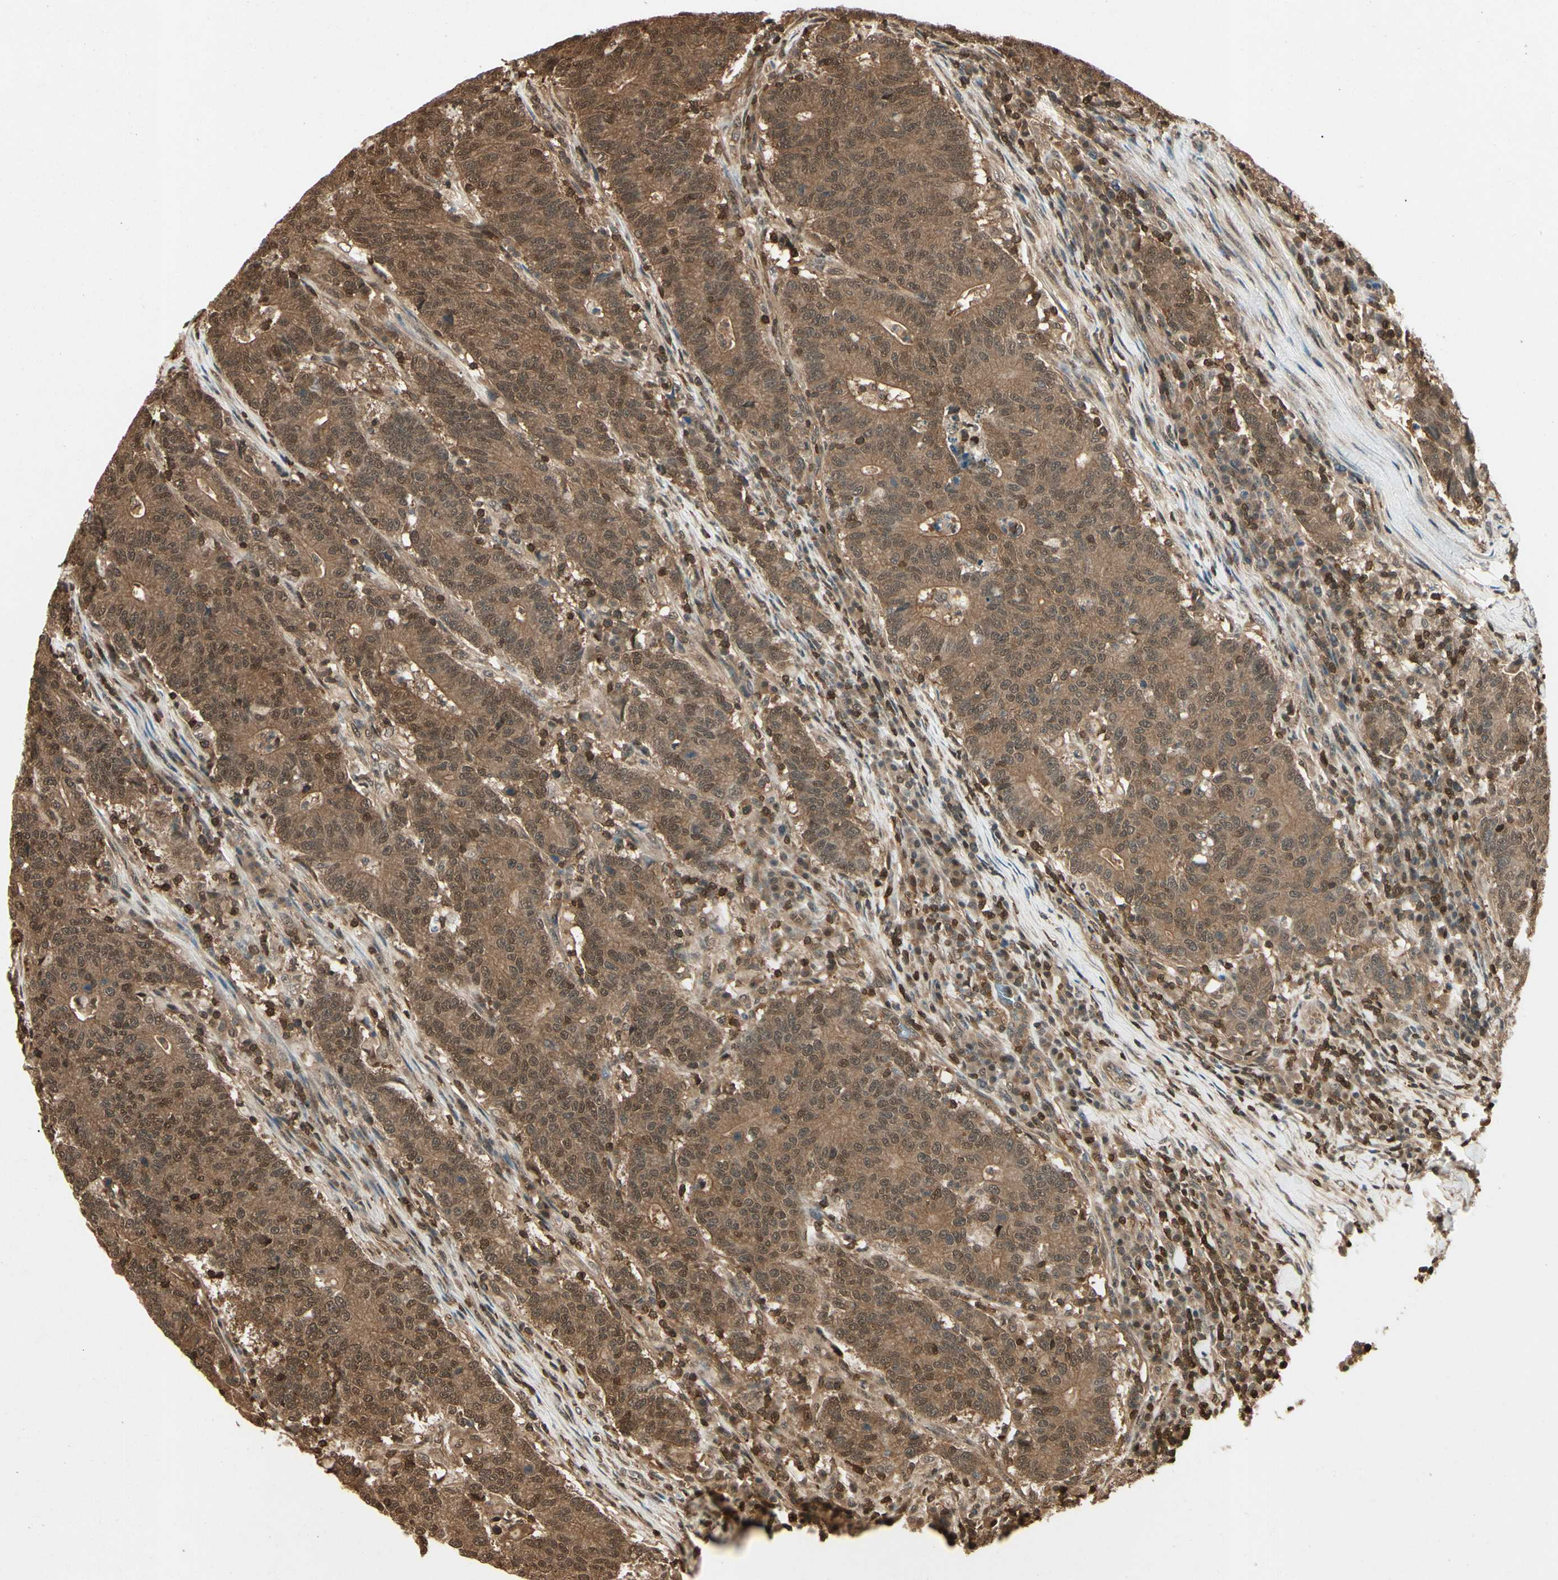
{"staining": {"intensity": "moderate", "quantity": ">75%", "location": "cytoplasmic/membranous,nuclear"}, "tissue": "colorectal cancer", "cell_type": "Tumor cells", "image_type": "cancer", "snomed": [{"axis": "morphology", "description": "Normal tissue, NOS"}, {"axis": "morphology", "description": "Adenocarcinoma, NOS"}, {"axis": "topography", "description": "Colon"}], "caption": "This is an image of immunohistochemistry (IHC) staining of colorectal adenocarcinoma, which shows moderate expression in the cytoplasmic/membranous and nuclear of tumor cells.", "gene": "YWHAQ", "patient": {"sex": "female", "age": 75}}